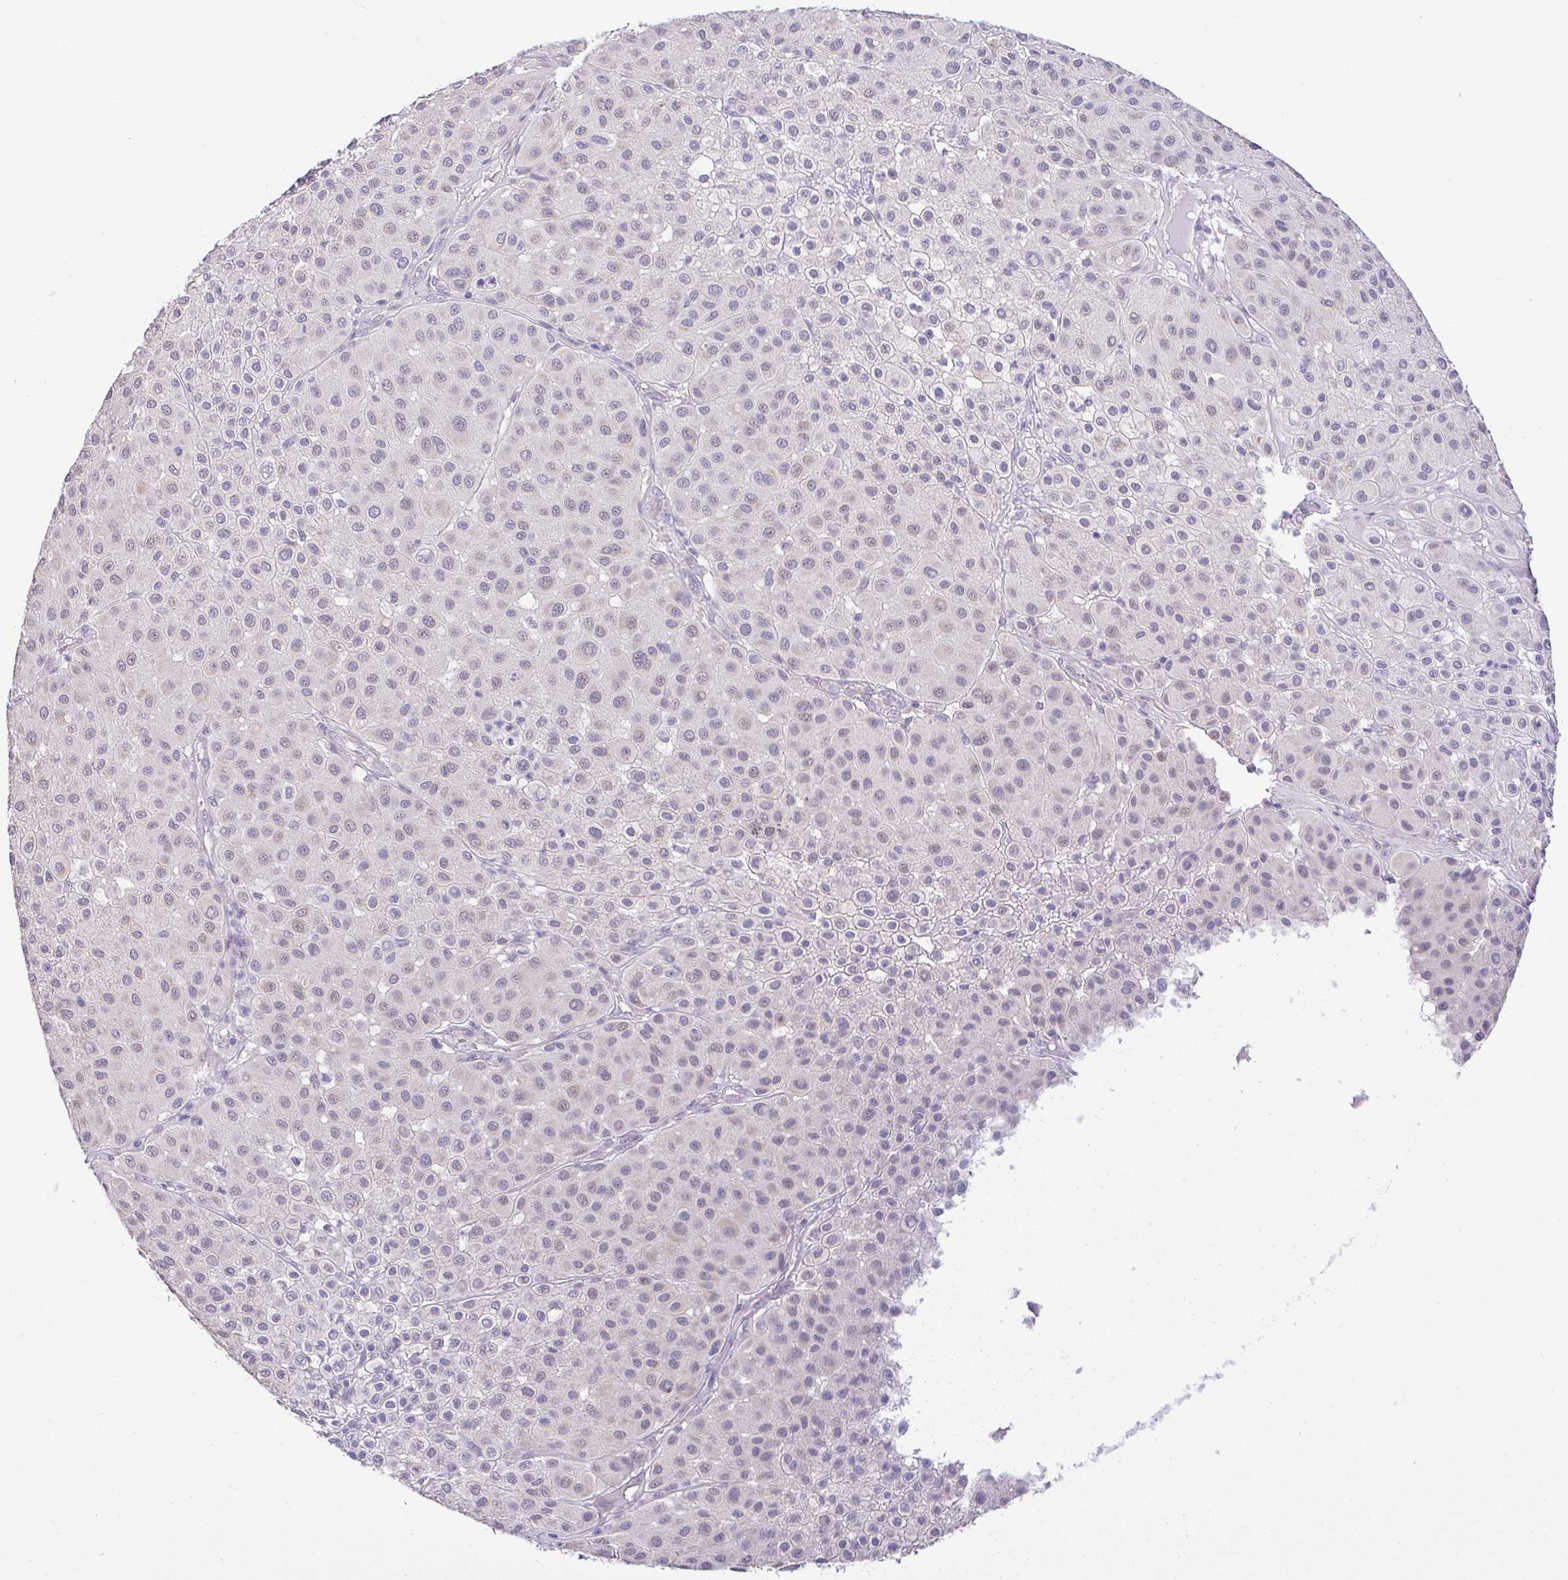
{"staining": {"intensity": "weak", "quantity": "25%-75%", "location": "nuclear"}, "tissue": "melanoma", "cell_type": "Tumor cells", "image_type": "cancer", "snomed": [{"axis": "morphology", "description": "Malignant melanoma, Metastatic site"}, {"axis": "topography", "description": "Smooth muscle"}], "caption": "This is an image of immunohistochemistry staining of malignant melanoma (metastatic site), which shows weak positivity in the nuclear of tumor cells.", "gene": "CTU1", "patient": {"sex": "male", "age": 41}}